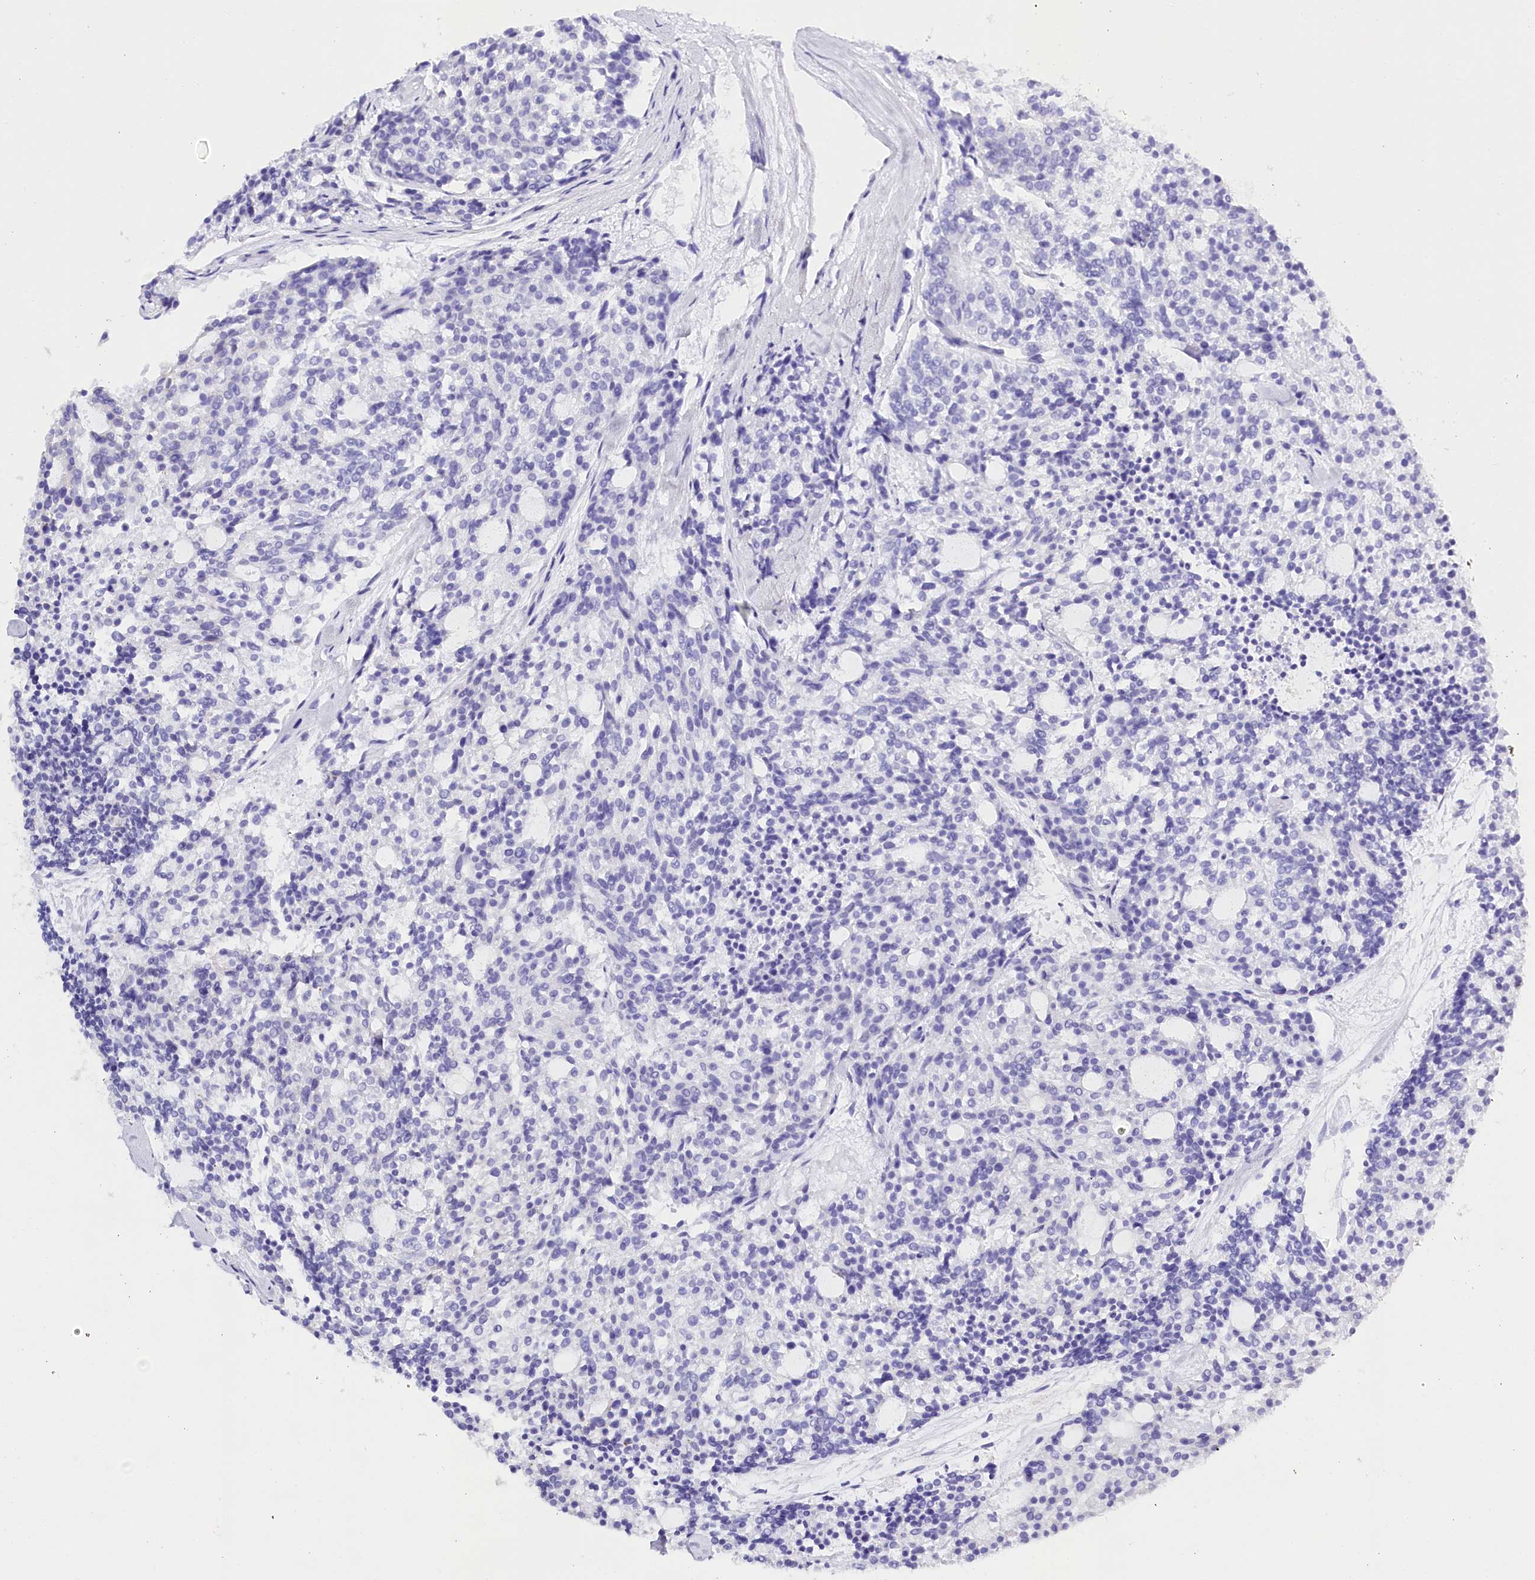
{"staining": {"intensity": "negative", "quantity": "none", "location": "none"}, "tissue": "carcinoid", "cell_type": "Tumor cells", "image_type": "cancer", "snomed": [{"axis": "morphology", "description": "Carcinoid, malignant, NOS"}, {"axis": "topography", "description": "Pancreas"}], "caption": "Immunohistochemical staining of human malignant carcinoid exhibits no significant expression in tumor cells.", "gene": "BARD1", "patient": {"sex": "female", "age": 54}}